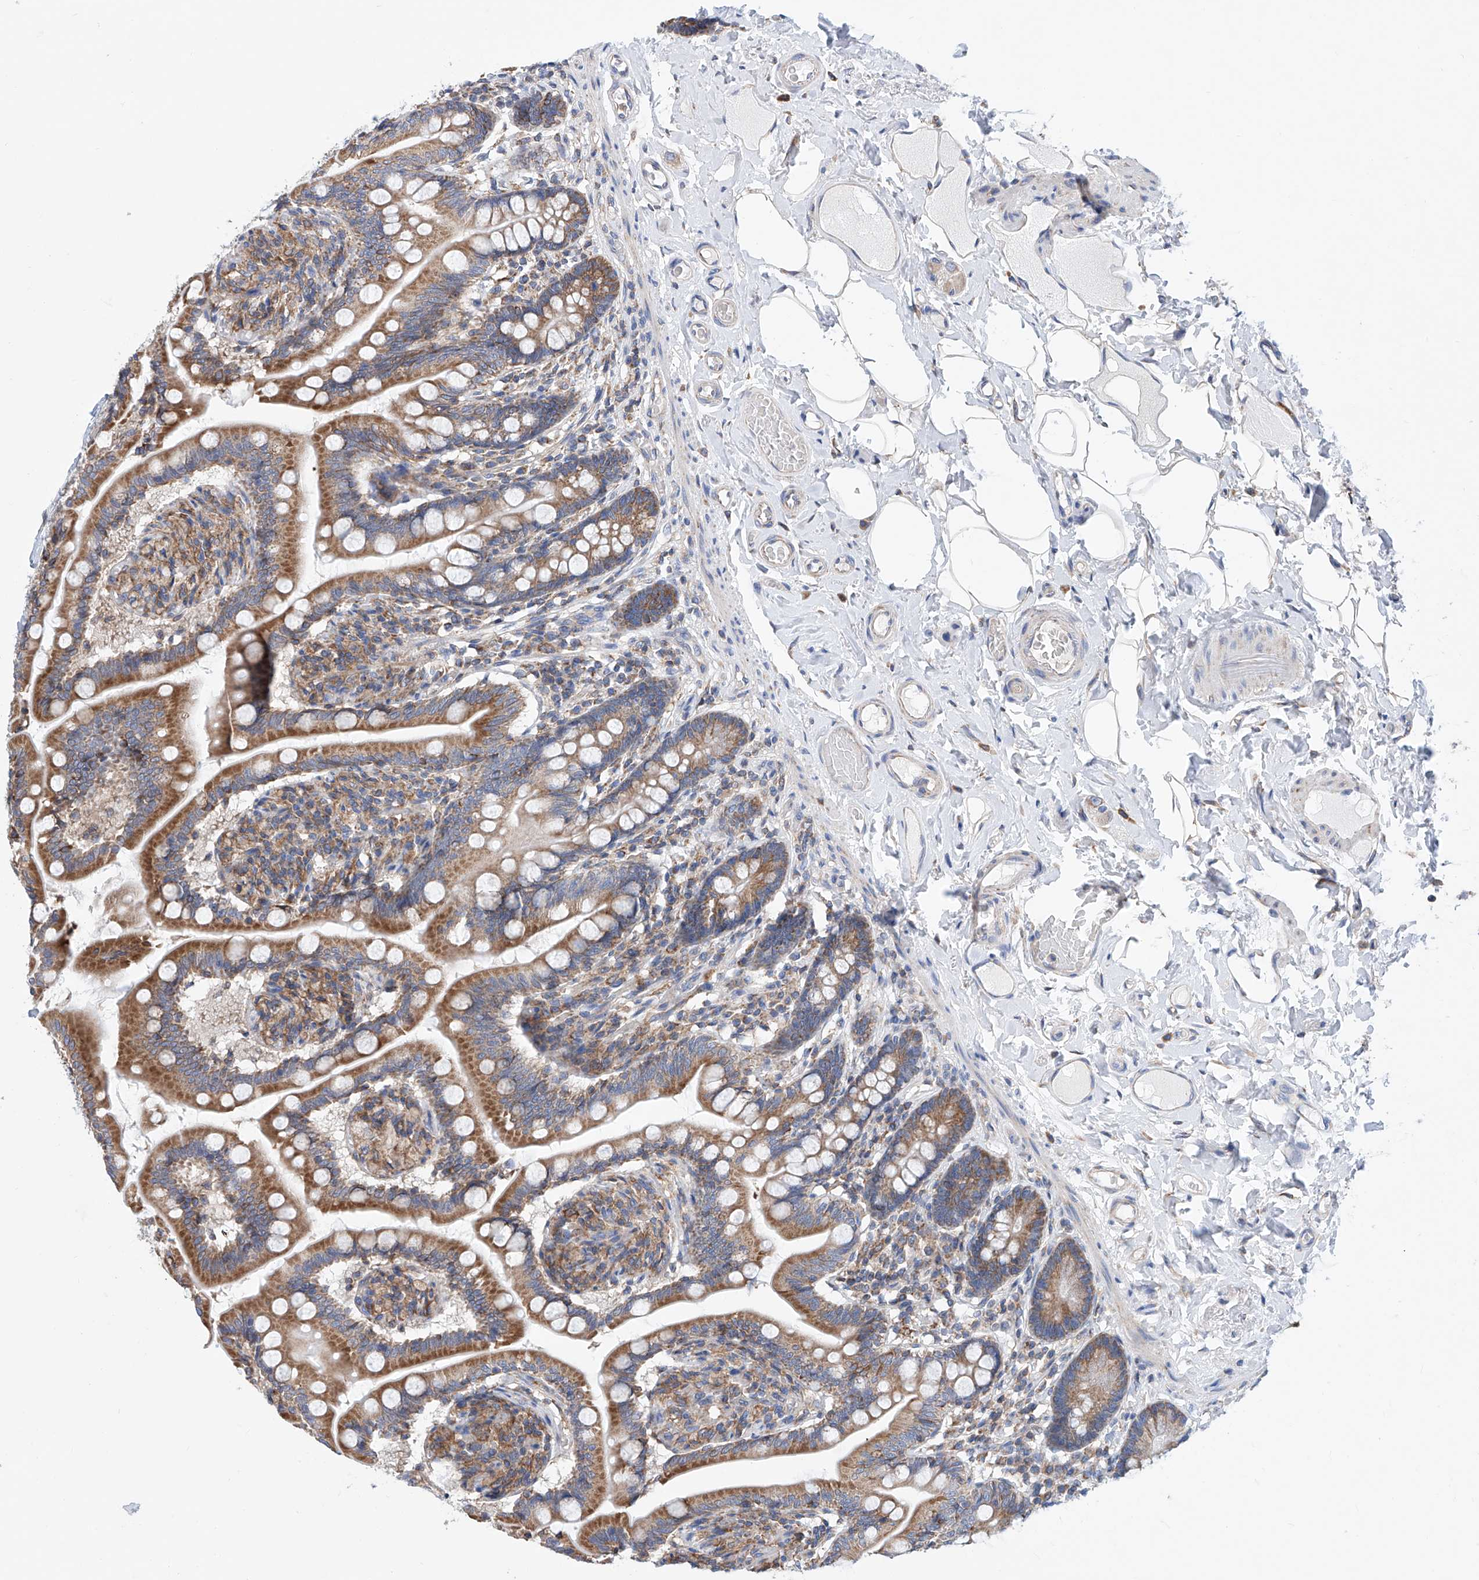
{"staining": {"intensity": "moderate", "quantity": ">75%", "location": "cytoplasmic/membranous"}, "tissue": "small intestine", "cell_type": "Glandular cells", "image_type": "normal", "snomed": [{"axis": "morphology", "description": "Normal tissue, NOS"}, {"axis": "topography", "description": "Small intestine"}], "caption": "DAB immunohistochemical staining of unremarkable human small intestine shows moderate cytoplasmic/membranous protein positivity in about >75% of glandular cells. The staining was performed using DAB (3,3'-diaminobenzidine) to visualize the protein expression in brown, while the nuclei were stained in blue with hematoxylin (Magnification: 20x).", "gene": "MAD2L1", "patient": {"sex": "female", "age": 64}}